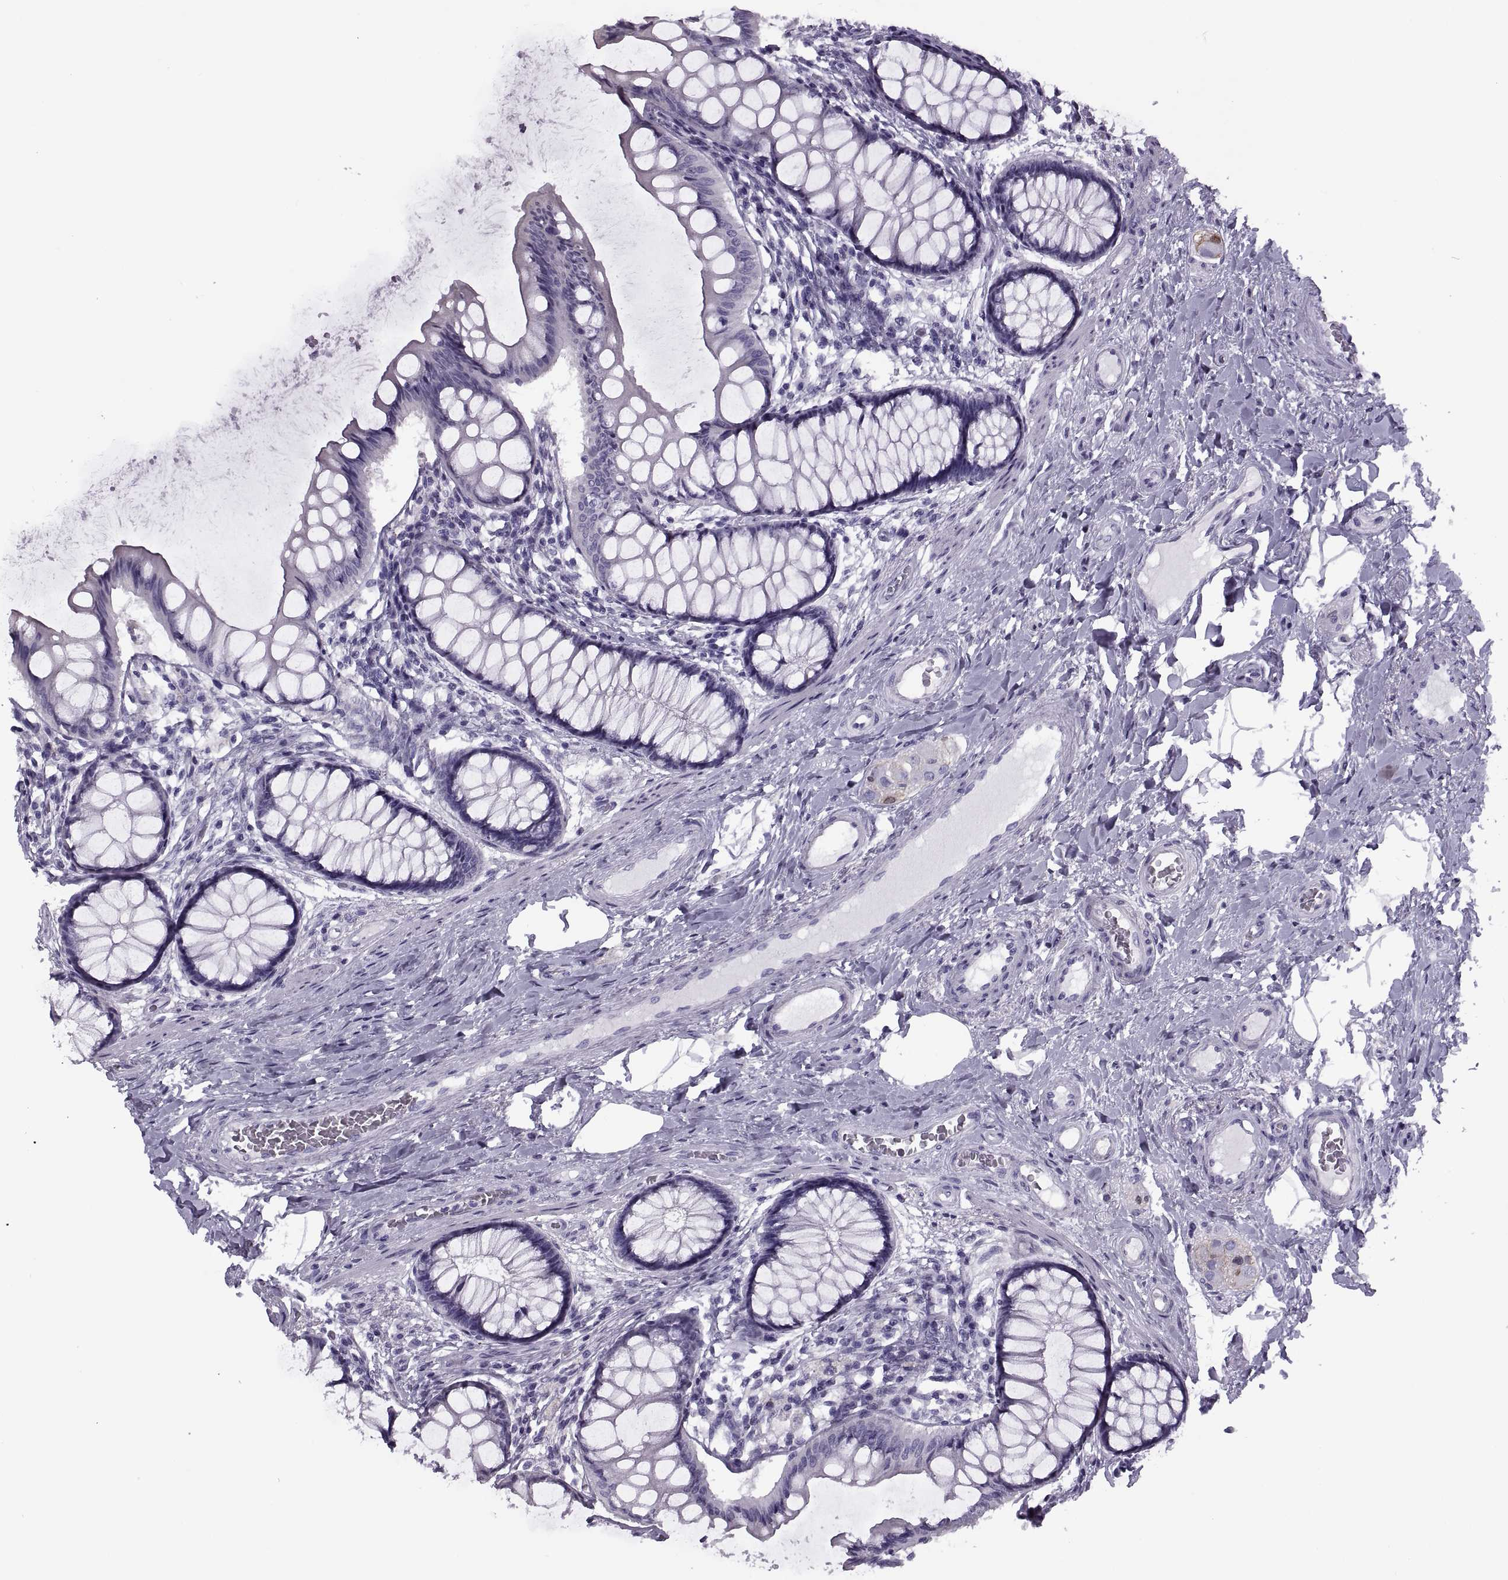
{"staining": {"intensity": "negative", "quantity": "none", "location": "none"}, "tissue": "colon", "cell_type": "Endothelial cells", "image_type": "normal", "snomed": [{"axis": "morphology", "description": "Normal tissue, NOS"}, {"axis": "topography", "description": "Colon"}], "caption": "Immunohistochemistry image of unremarkable colon stained for a protein (brown), which reveals no expression in endothelial cells. (DAB (3,3'-diaminobenzidine) immunohistochemistry with hematoxylin counter stain).", "gene": "RLBP1", "patient": {"sex": "female", "age": 65}}